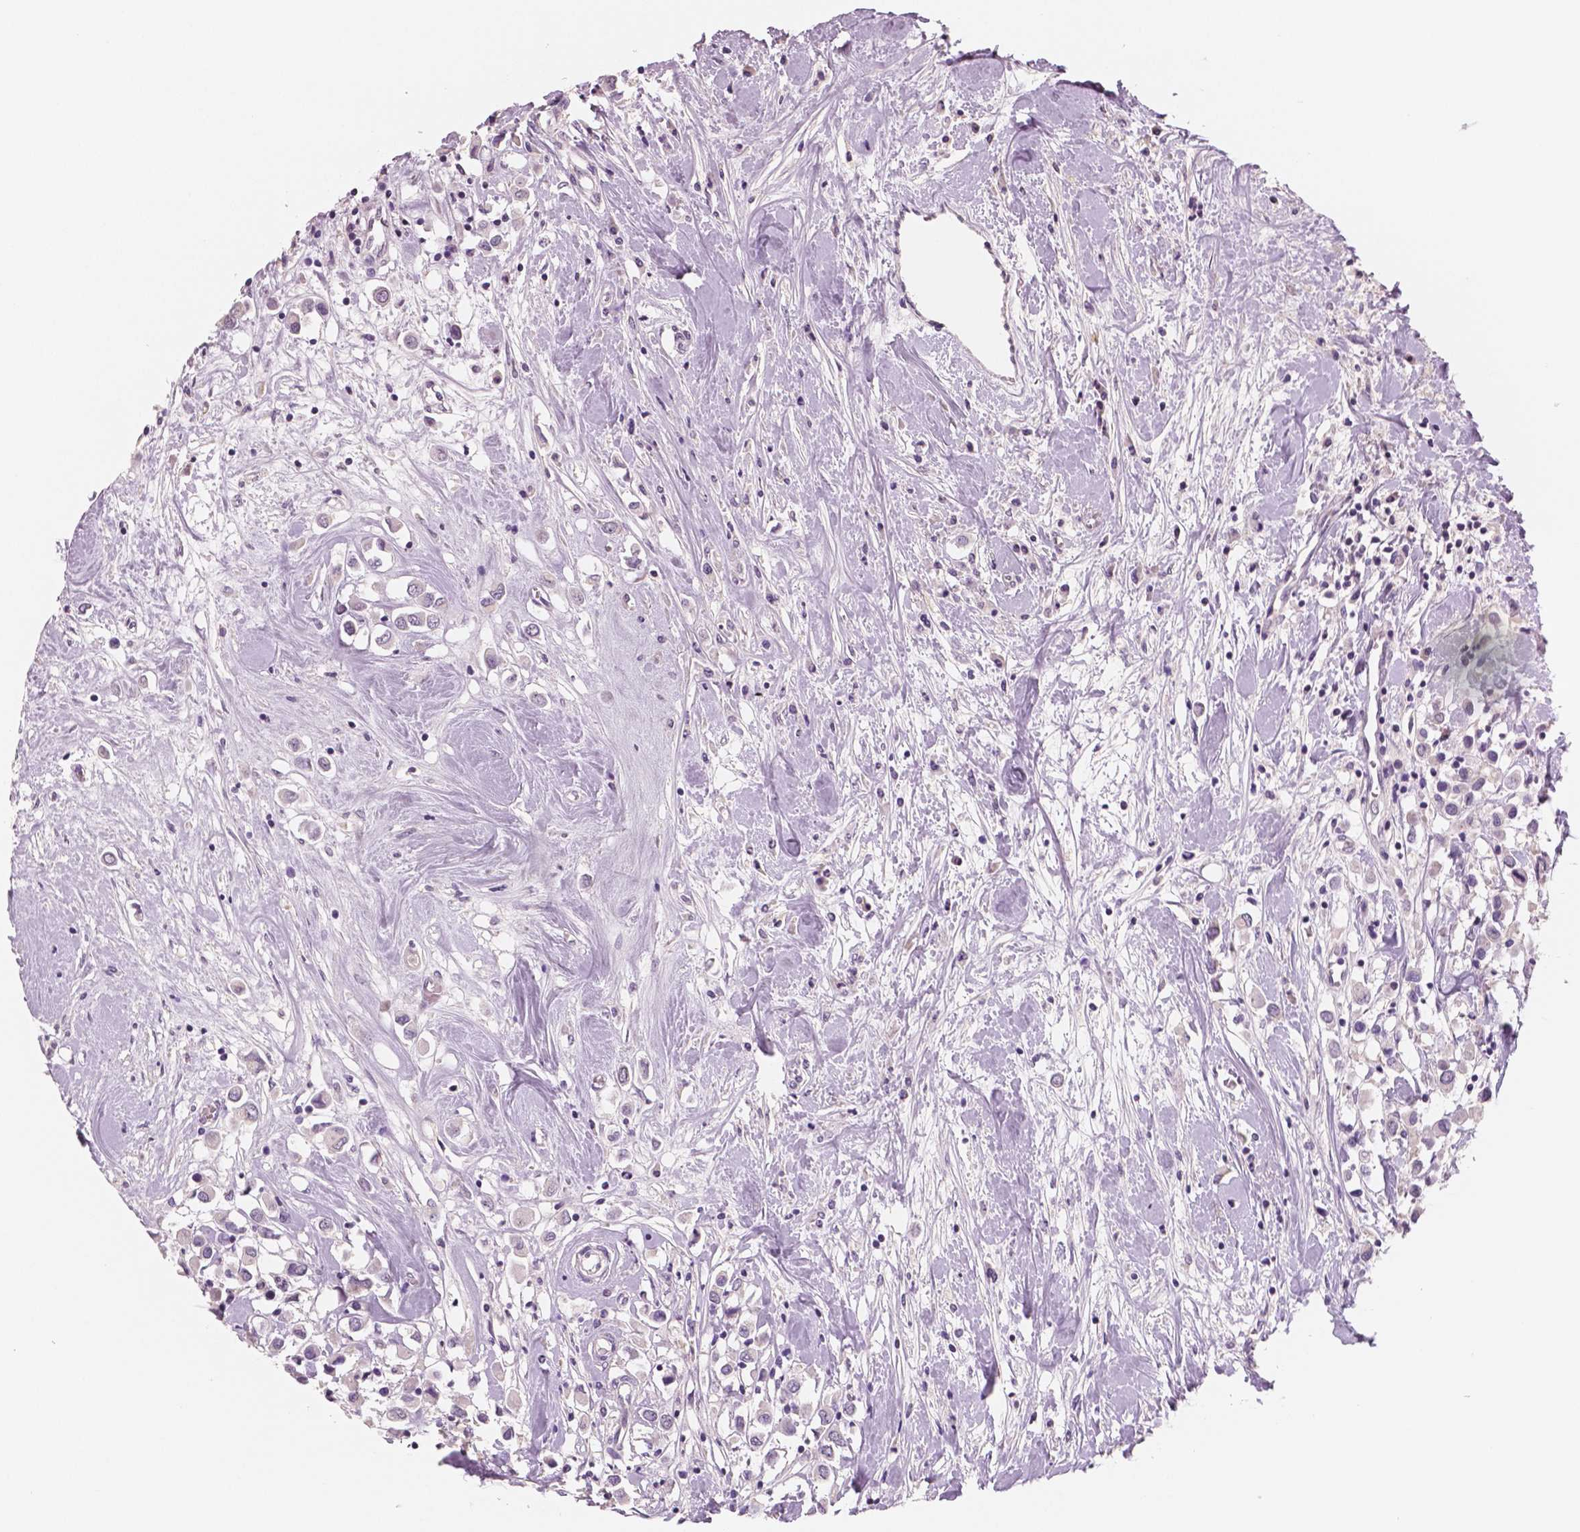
{"staining": {"intensity": "negative", "quantity": "none", "location": "none"}, "tissue": "breast cancer", "cell_type": "Tumor cells", "image_type": "cancer", "snomed": [{"axis": "morphology", "description": "Duct carcinoma"}, {"axis": "topography", "description": "Breast"}], "caption": "High magnification brightfield microscopy of breast cancer stained with DAB (brown) and counterstained with hematoxylin (blue): tumor cells show no significant positivity.", "gene": "NECAB2", "patient": {"sex": "female", "age": 61}}